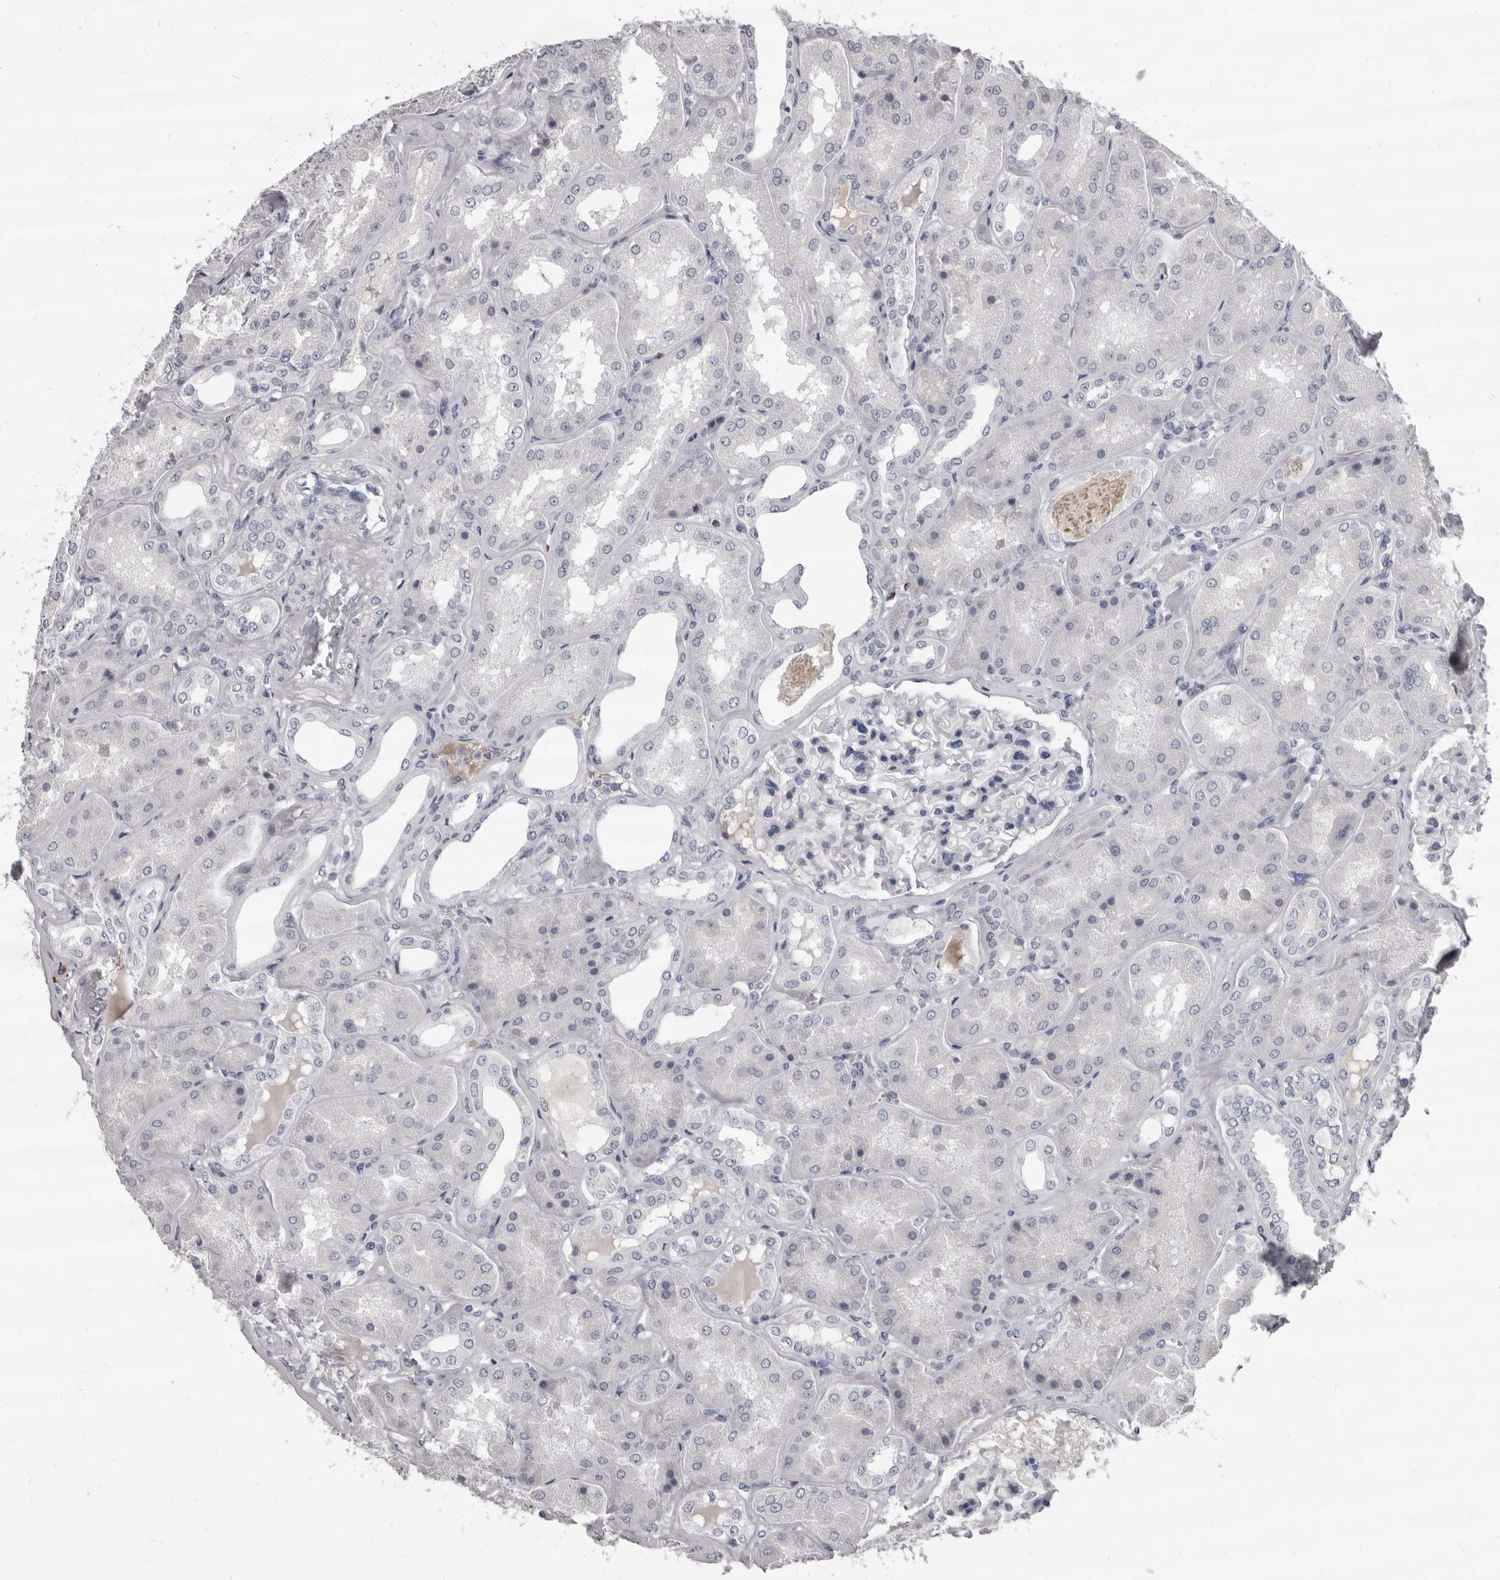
{"staining": {"intensity": "negative", "quantity": "none", "location": "none"}, "tissue": "kidney", "cell_type": "Cells in glomeruli", "image_type": "normal", "snomed": [{"axis": "morphology", "description": "Normal tissue, NOS"}, {"axis": "topography", "description": "Kidney"}], "caption": "The immunohistochemistry micrograph has no significant expression in cells in glomeruli of kidney.", "gene": "GZMH", "patient": {"sex": "female", "age": 56}}